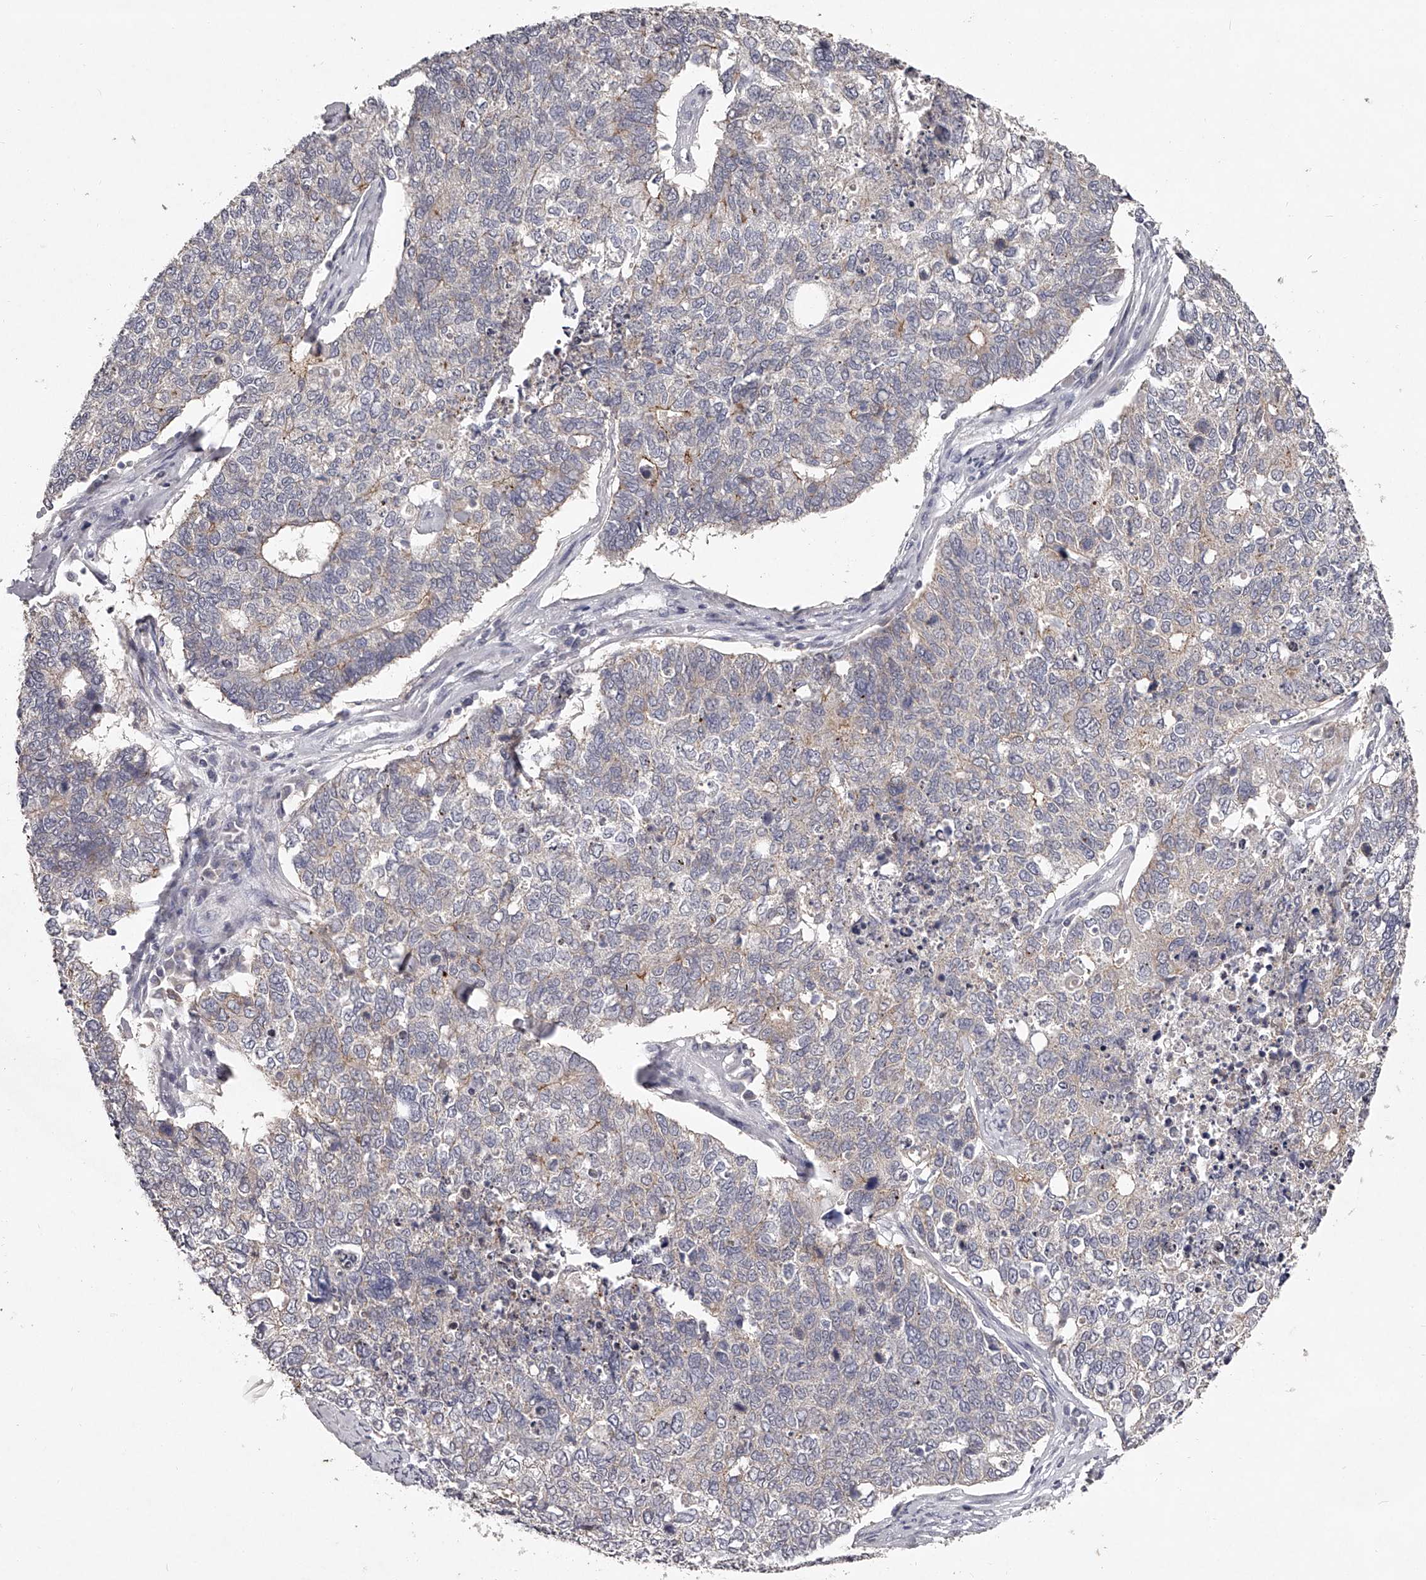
{"staining": {"intensity": "negative", "quantity": "none", "location": "none"}, "tissue": "cervical cancer", "cell_type": "Tumor cells", "image_type": "cancer", "snomed": [{"axis": "morphology", "description": "Squamous cell carcinoma, NOS"}, {"axis": "topography", "description": "Cervix"}], "caption": "The IHC micrograph has no significant staining in tumor cells of cervical cancer (squamous cell carcinoma) tissue.", "gene": "NT5DC1", "patient": {"sex": "female", "age": 63}}